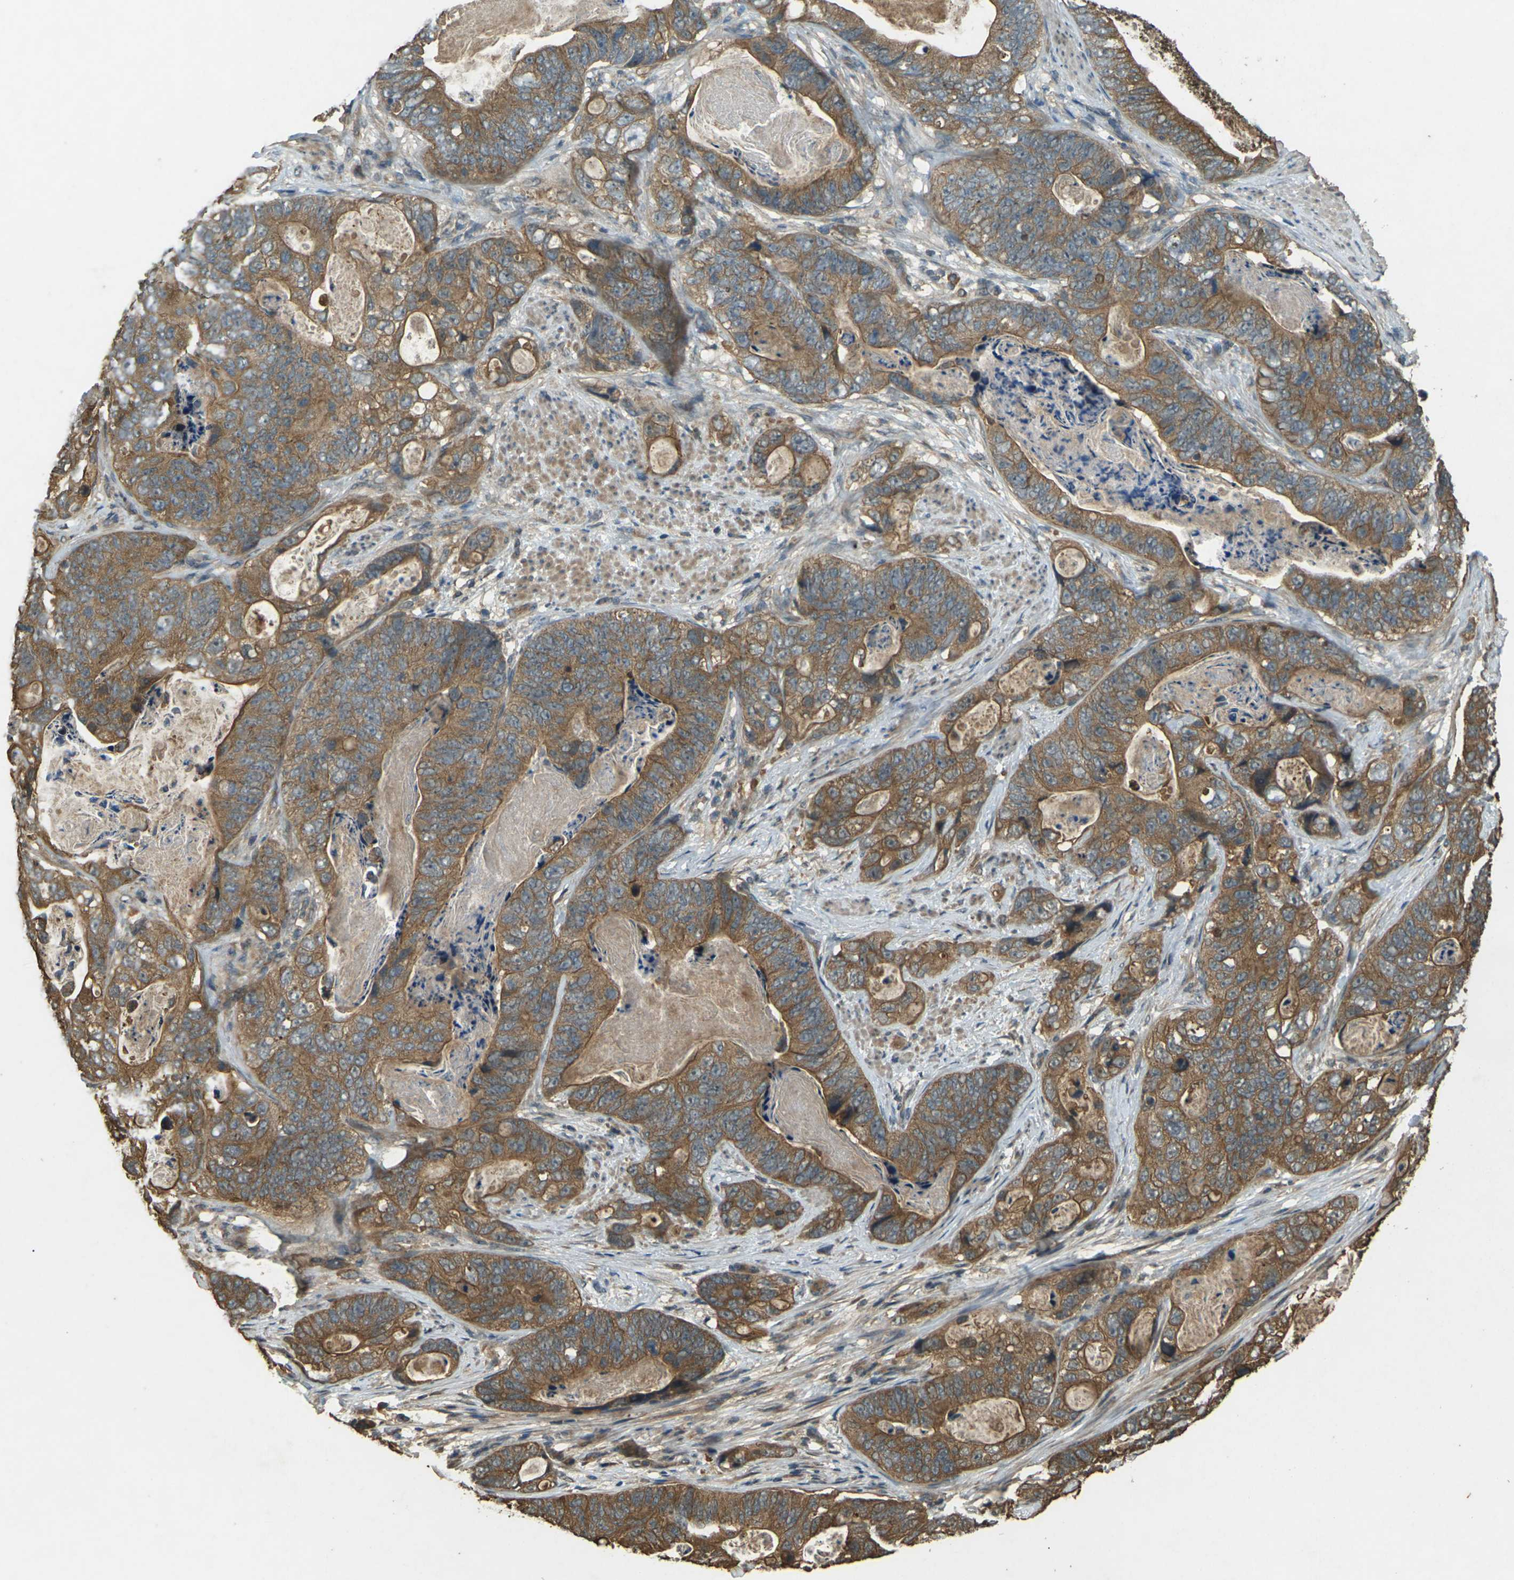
{"staining": {"intensity": "strong", "quantity": ">75%", "location": "cytoplasmic/membranous"}, "tissue": "stomach cancer", "cell_type": "Tumor cells", "image_type": "cancer", "snomed": [{"axis": "morphology", "description": "Adenocarcinoma, NOS"}, {"axis": "topography", "description": "Stomach"}], "caption": "About >75% of tumor cells in adenocarcinoma (stomach) exhibit strong cytoplasmic/membranous protein staining as visualized by brown immunohistochemical staining.", "gene": "TAP1", "patient": {"sex": "female", "age": 89}}